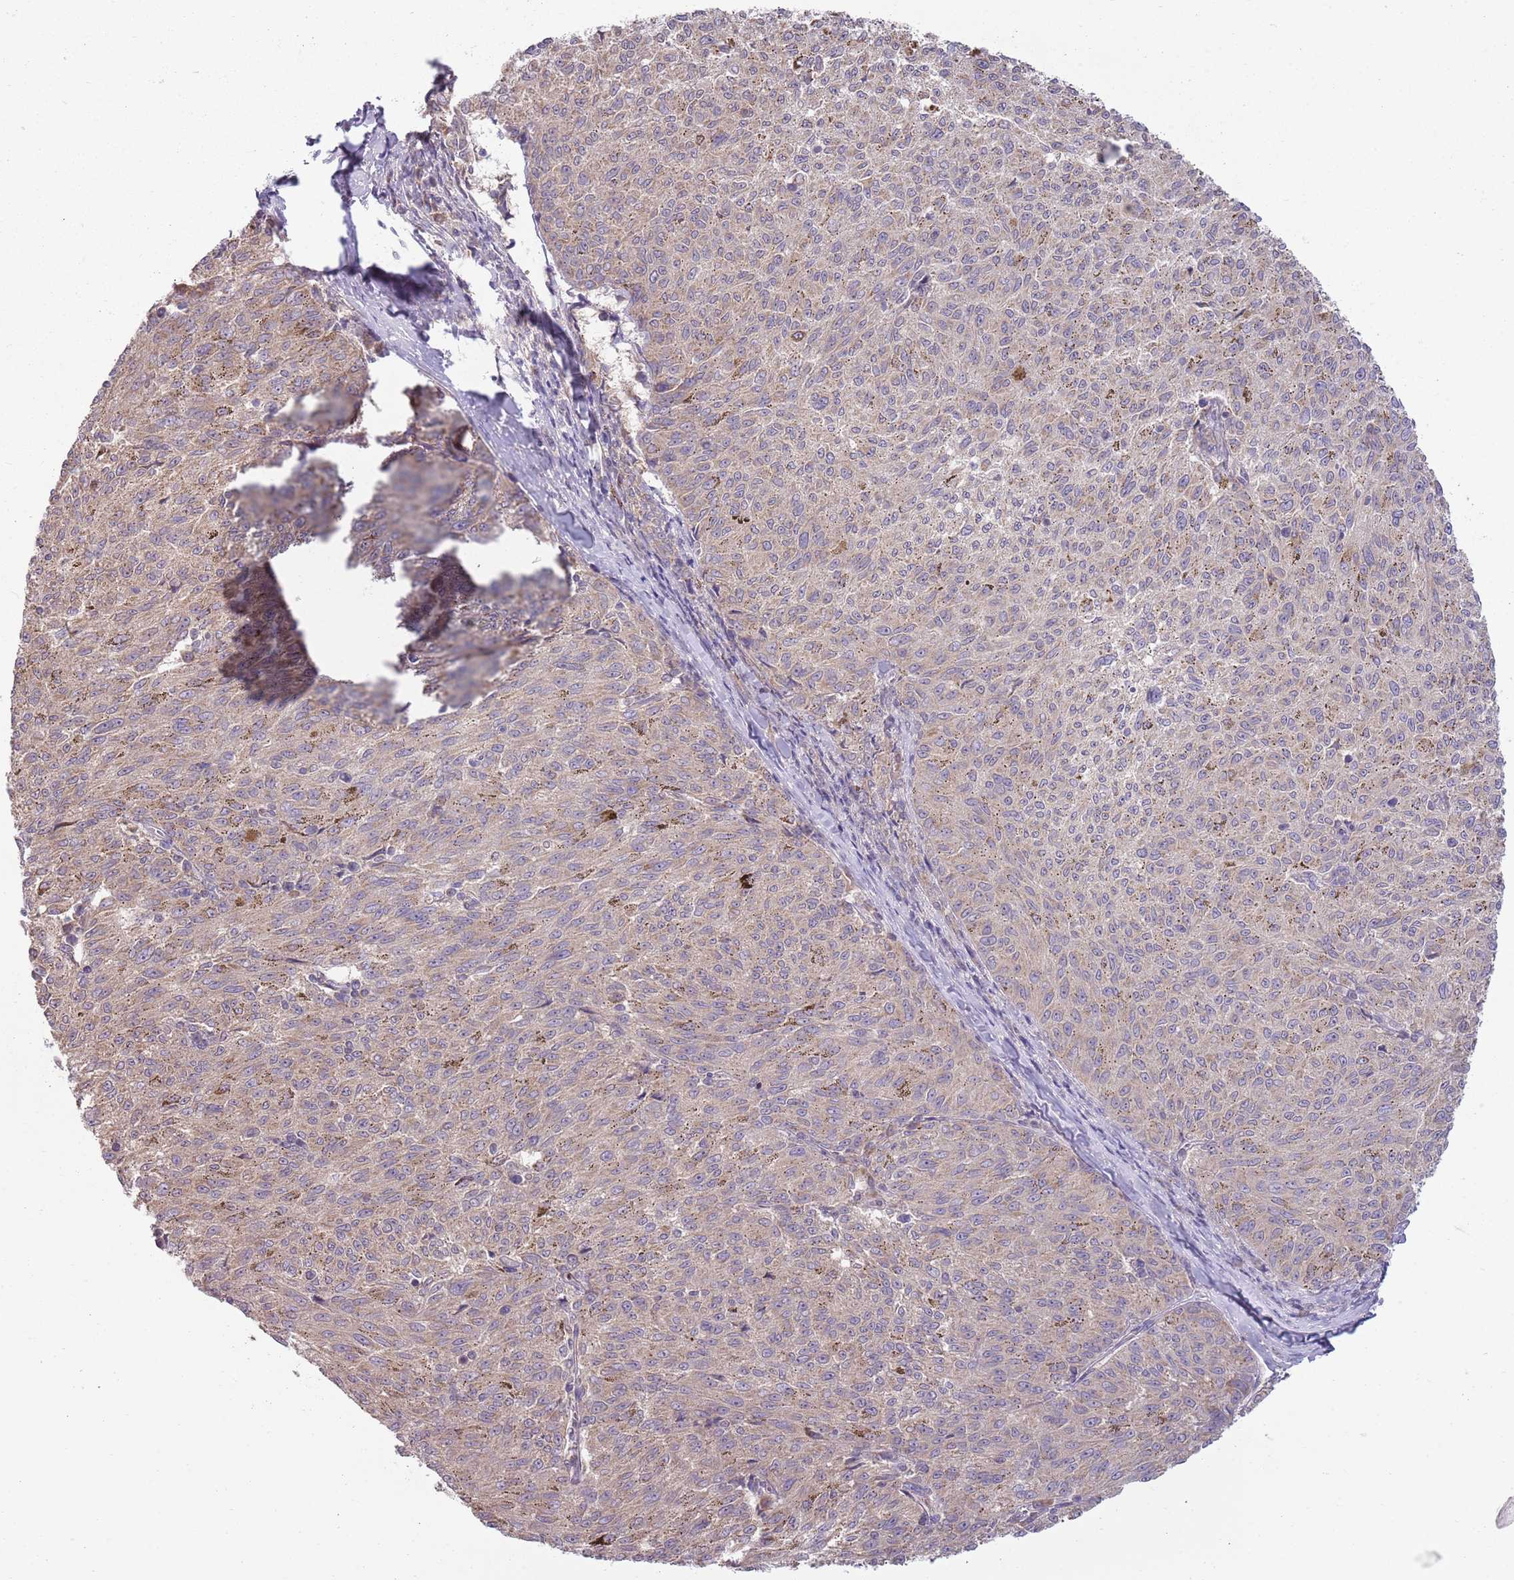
{"staining": {"intensity": "negative", "quantity": "none", "location": "none"}, "tissue": "melanoma", "cell_type": "Tumor cells", "image_type": "cancer", "snomed": [{"axis": "morphology", "description": "Malignant melanoma, NOS"}, {"axis": "topography", "description": "Skin"}], "caption": "High magnification brightfield microscopy of melanoma stained with DAB (3,3'-diaminobenzidine) (brown) and counterstained with hematoxylin (blue): tumor cells show no significant expression.", "gene": "SKOR2", "patient": {"sex": "female", "age": 72}}